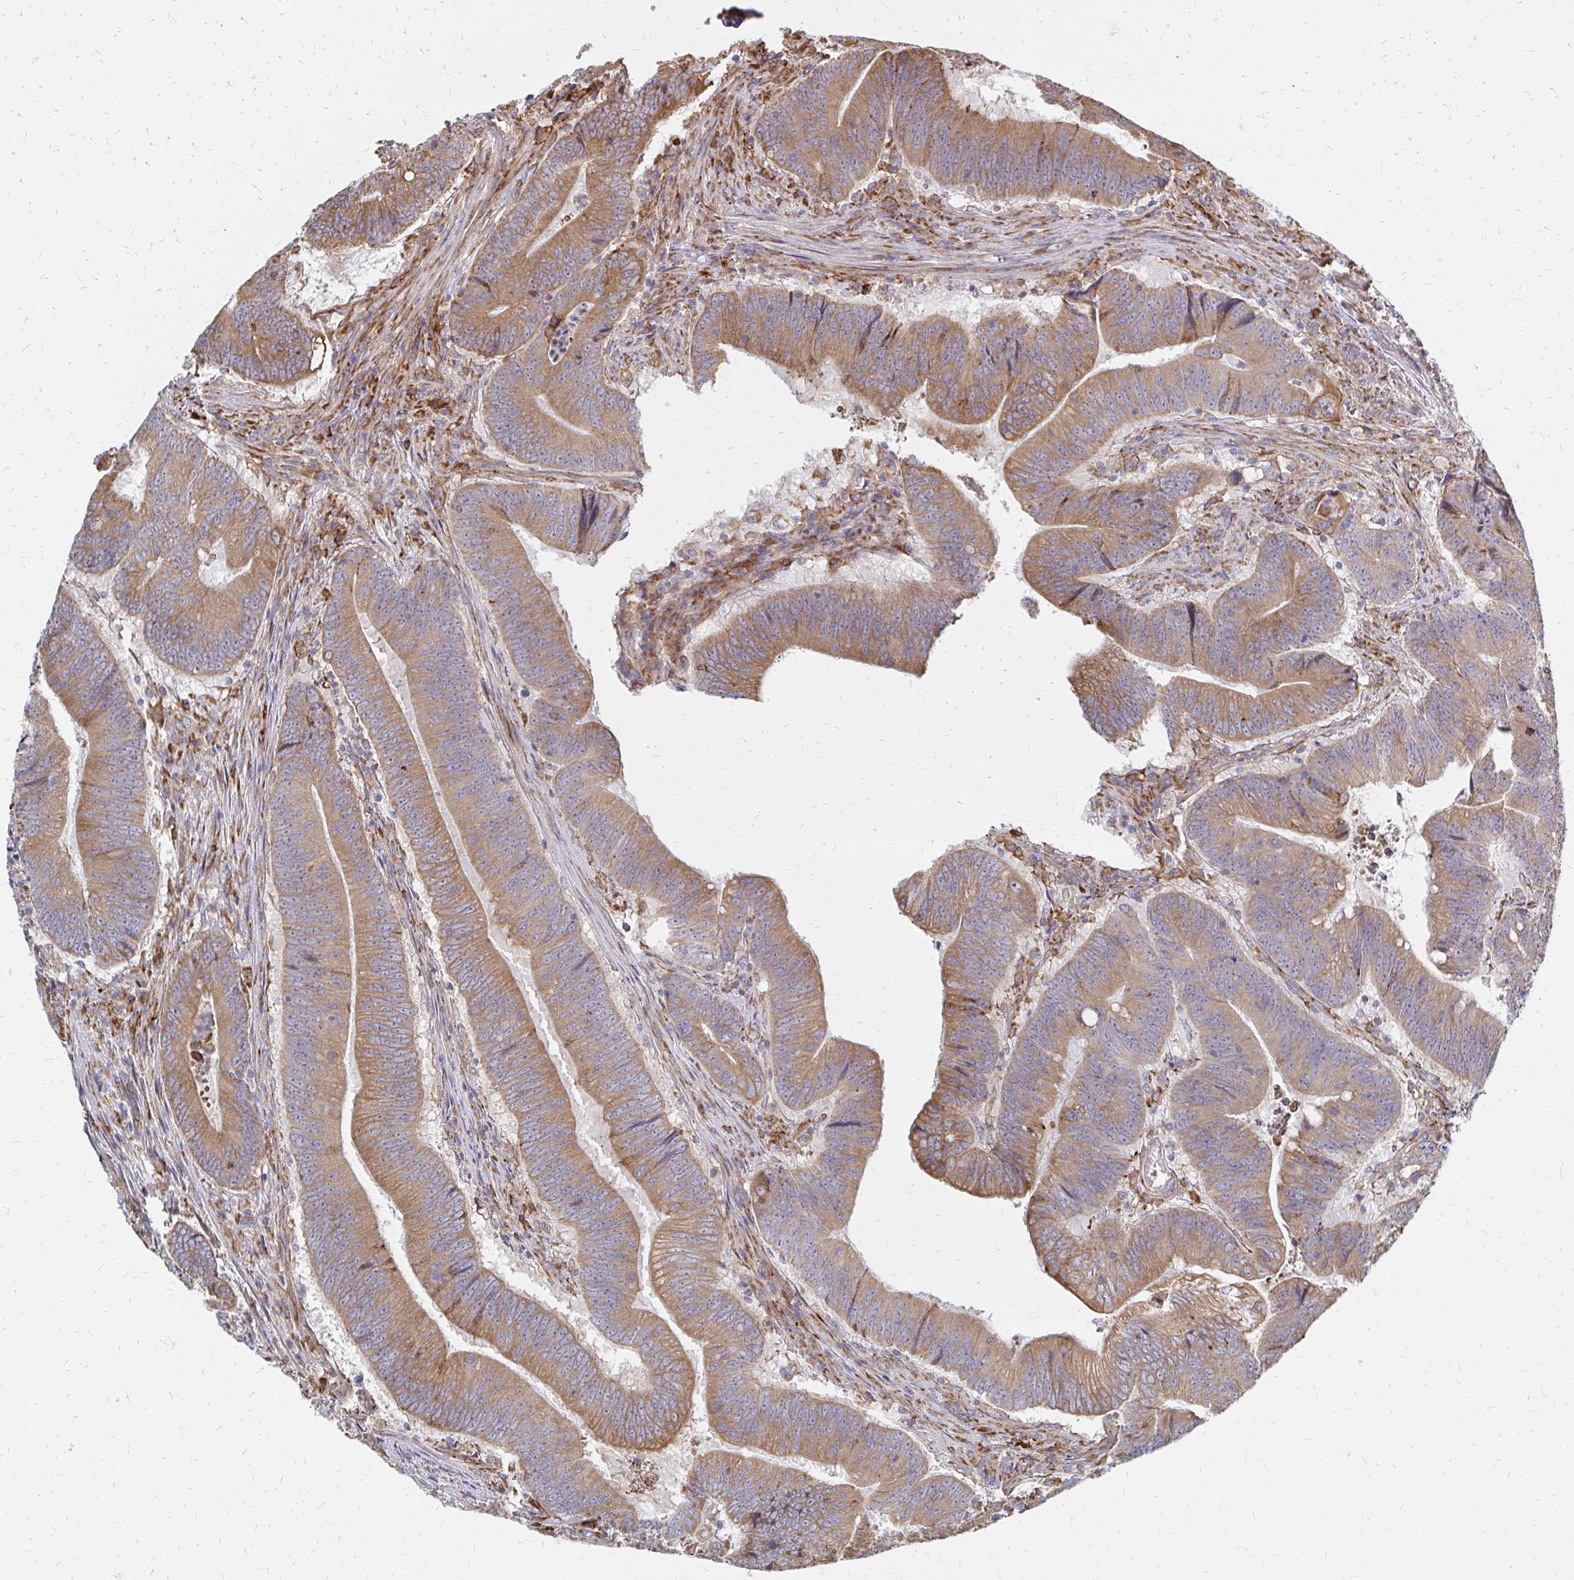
{"staining": {"intensity": "moderate", "quantity": ">75%", "location": "cytoplasmic/membranous"}, "tissue": "colorectal cancer", "cell_type": "Tumor cells", "image_type": "cancer", "snomed": [{"axis": "morphology", "description": "Adenocarcinoma, NOS"}, {"axis": "topography", "description": "Colon"}], "caption": "A histopathology image of human adenocarcinoma (colorectal) stained for a protein displays moderate cytoplasmic/membranous brown staining in tumor cells.", "gene": "PPP1R13L", "patient": {"sex": "female", "age": 87}}